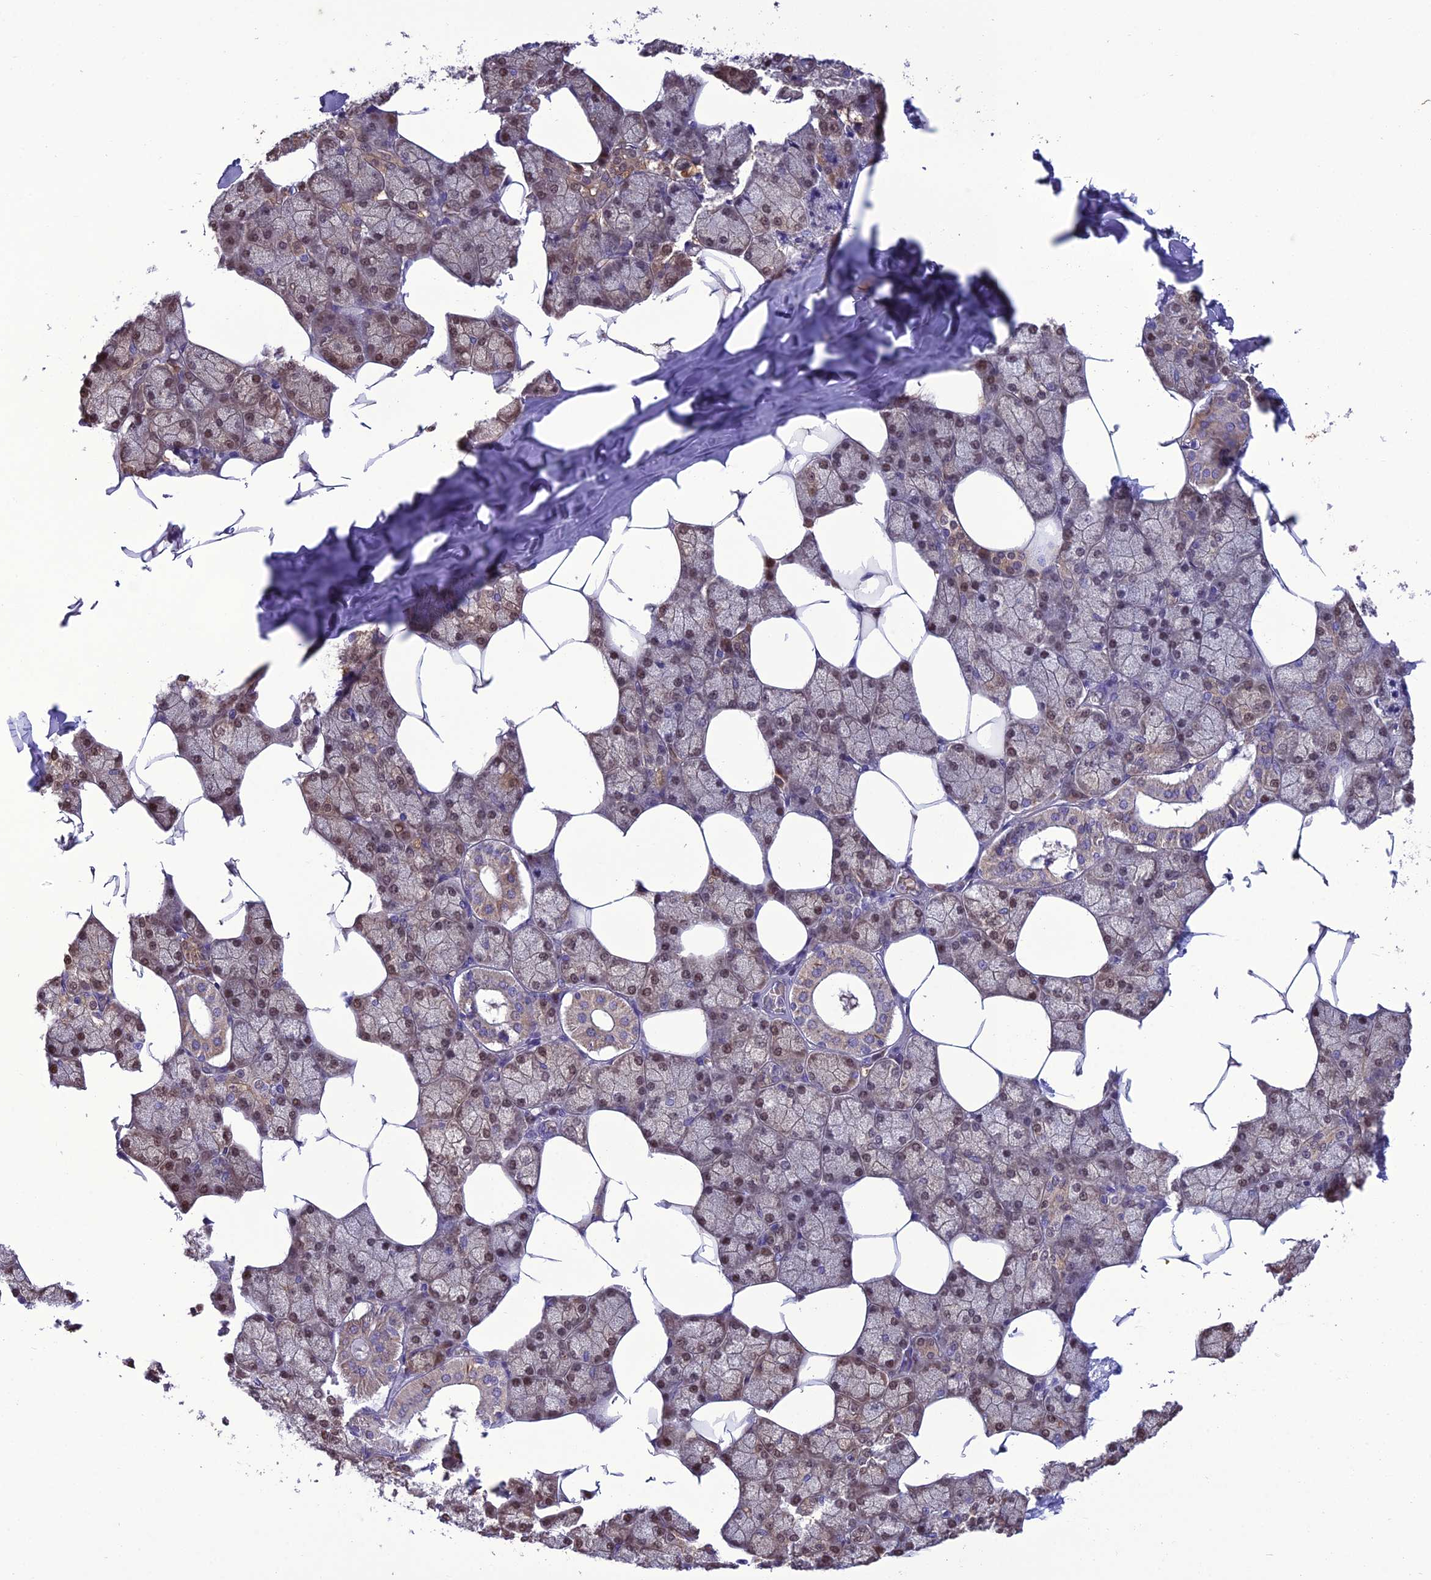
{"staining": {"intensity": "moderate", "quantity": "25%-75%", "location": "cytoplasmic/membranous,nuclear"}, "tissue": "salivary gland", "cell_type": "Glandular cells", "image_type": "normal", "snomed": [{"axis": "morphology", "description": "Normal tissue, NOS"}, {"axis": "topography", "description": "Salivary gland"}], "caption": "Protein positivity by immunohistochemistry reveals moderate cytoplasmic/membranous,nuclear staining in about 25%-75% of glandular cells in normal salivary gland.", "gene": "BORCS6", "patient": {"sex": "male", "age": 62}}